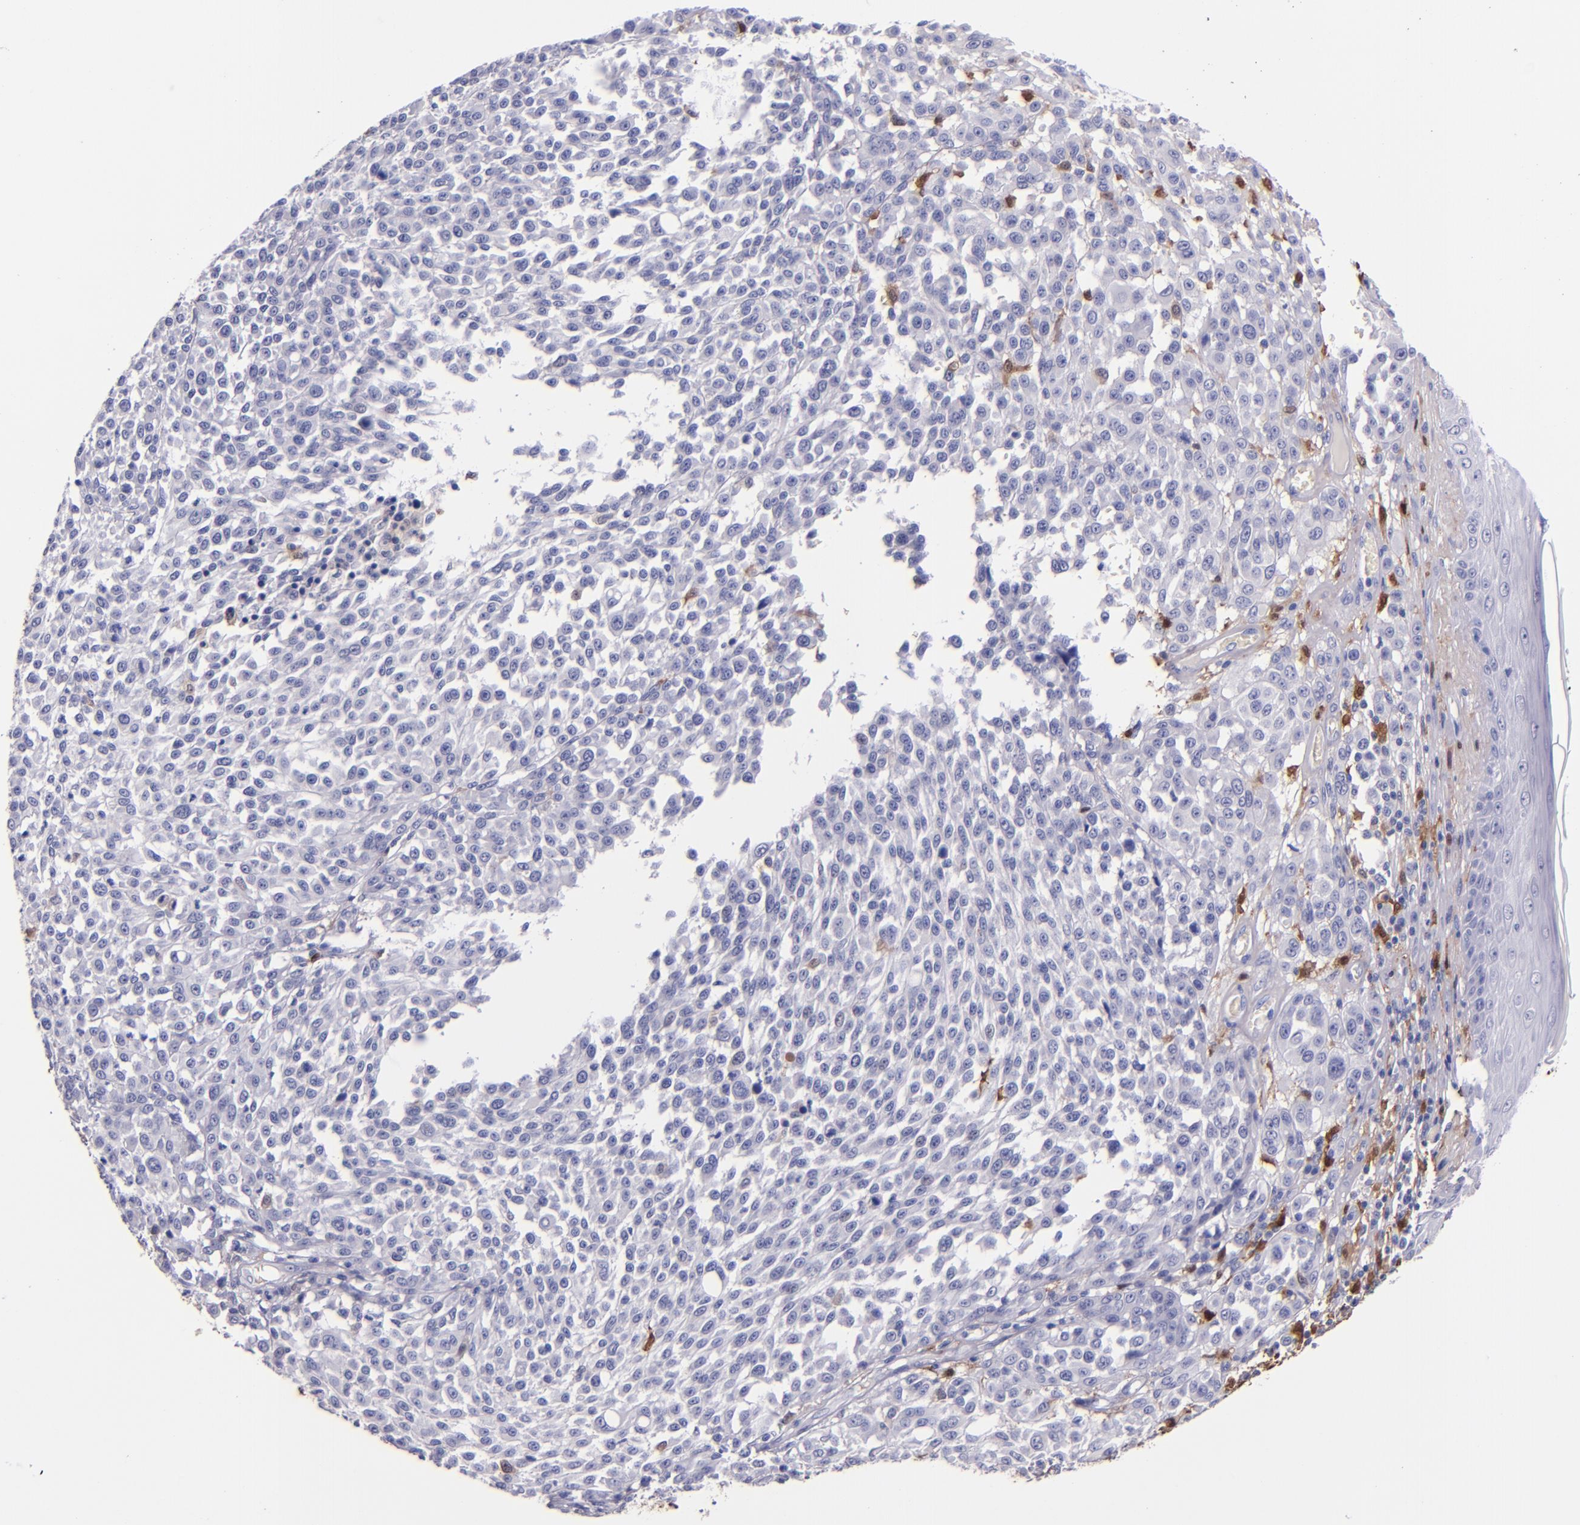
{"staining": {"intensity": "negative", "quantity": "none", "location": "none"}, "tissue": "melanoma", "cell_type": "Tumor cells", "image_type": "cancer", "snomed": [{"axis": "morphology", "description": "Malignant melanoma, NOS"}, {"axis": "topography", "description": "Skin"}], "caption": "Tumor cells show no significant positivity in melanoma. (DAB immunohistochemistry (IHC), high magnification).", "gene": "F13A1", "patient": {"sex": "female", "age": 49}}